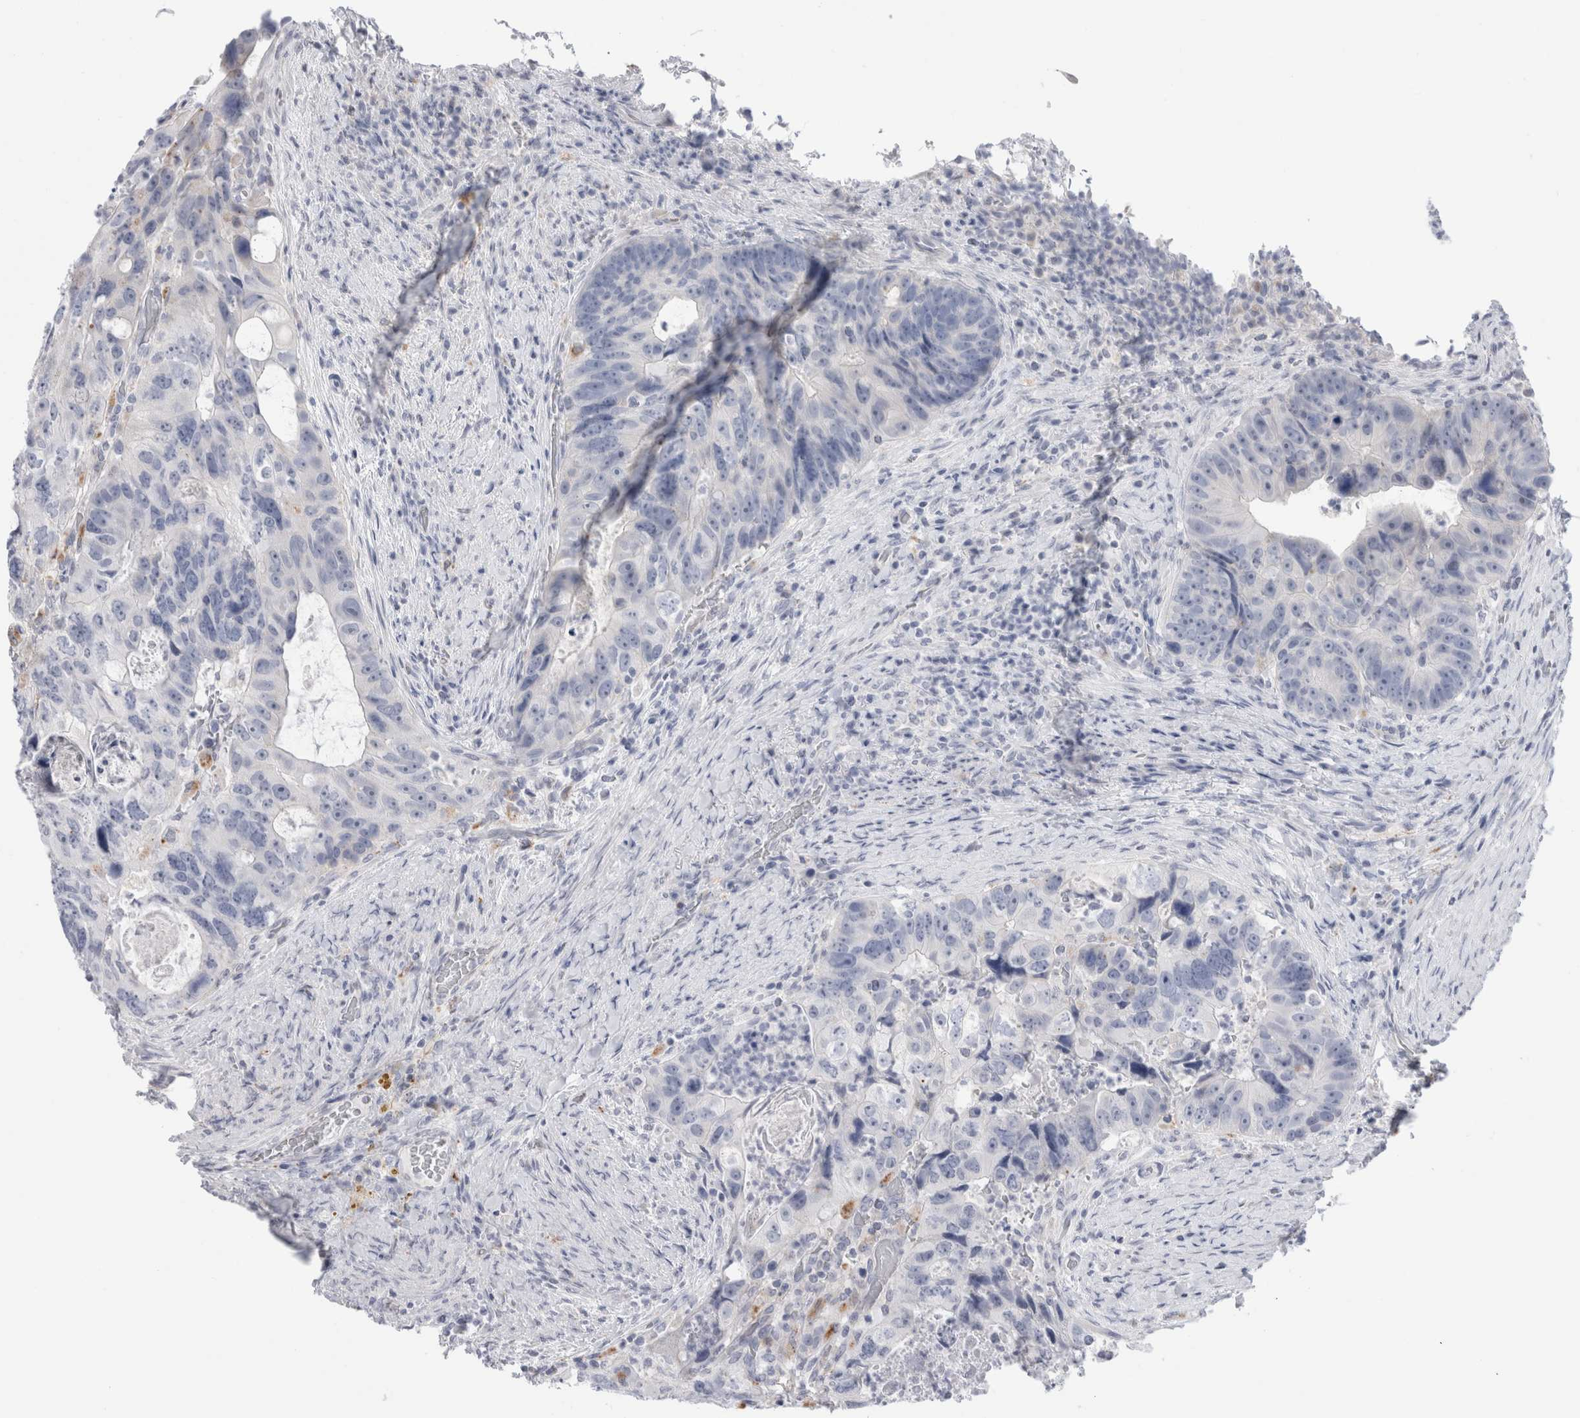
{"staining": {"intensity": "negative", "quantity": "none", "location": "none"}, "tissue": "colorectal cancer", "cell_type": "Tumor cells", "image_type": "cancer", "snomed": [{"axis": "morphology", "description": "Adenocarcinoma, NOS"}, {"axis": "topography", "description": "Rectum"}], "caption": "DAB immunohistochemical staining of adenocarcinoma (colorectal) displays no significant positivity in tumor cells.", "gene": "ANKMY1", "patient": {"sex": "male", "age": 59}}